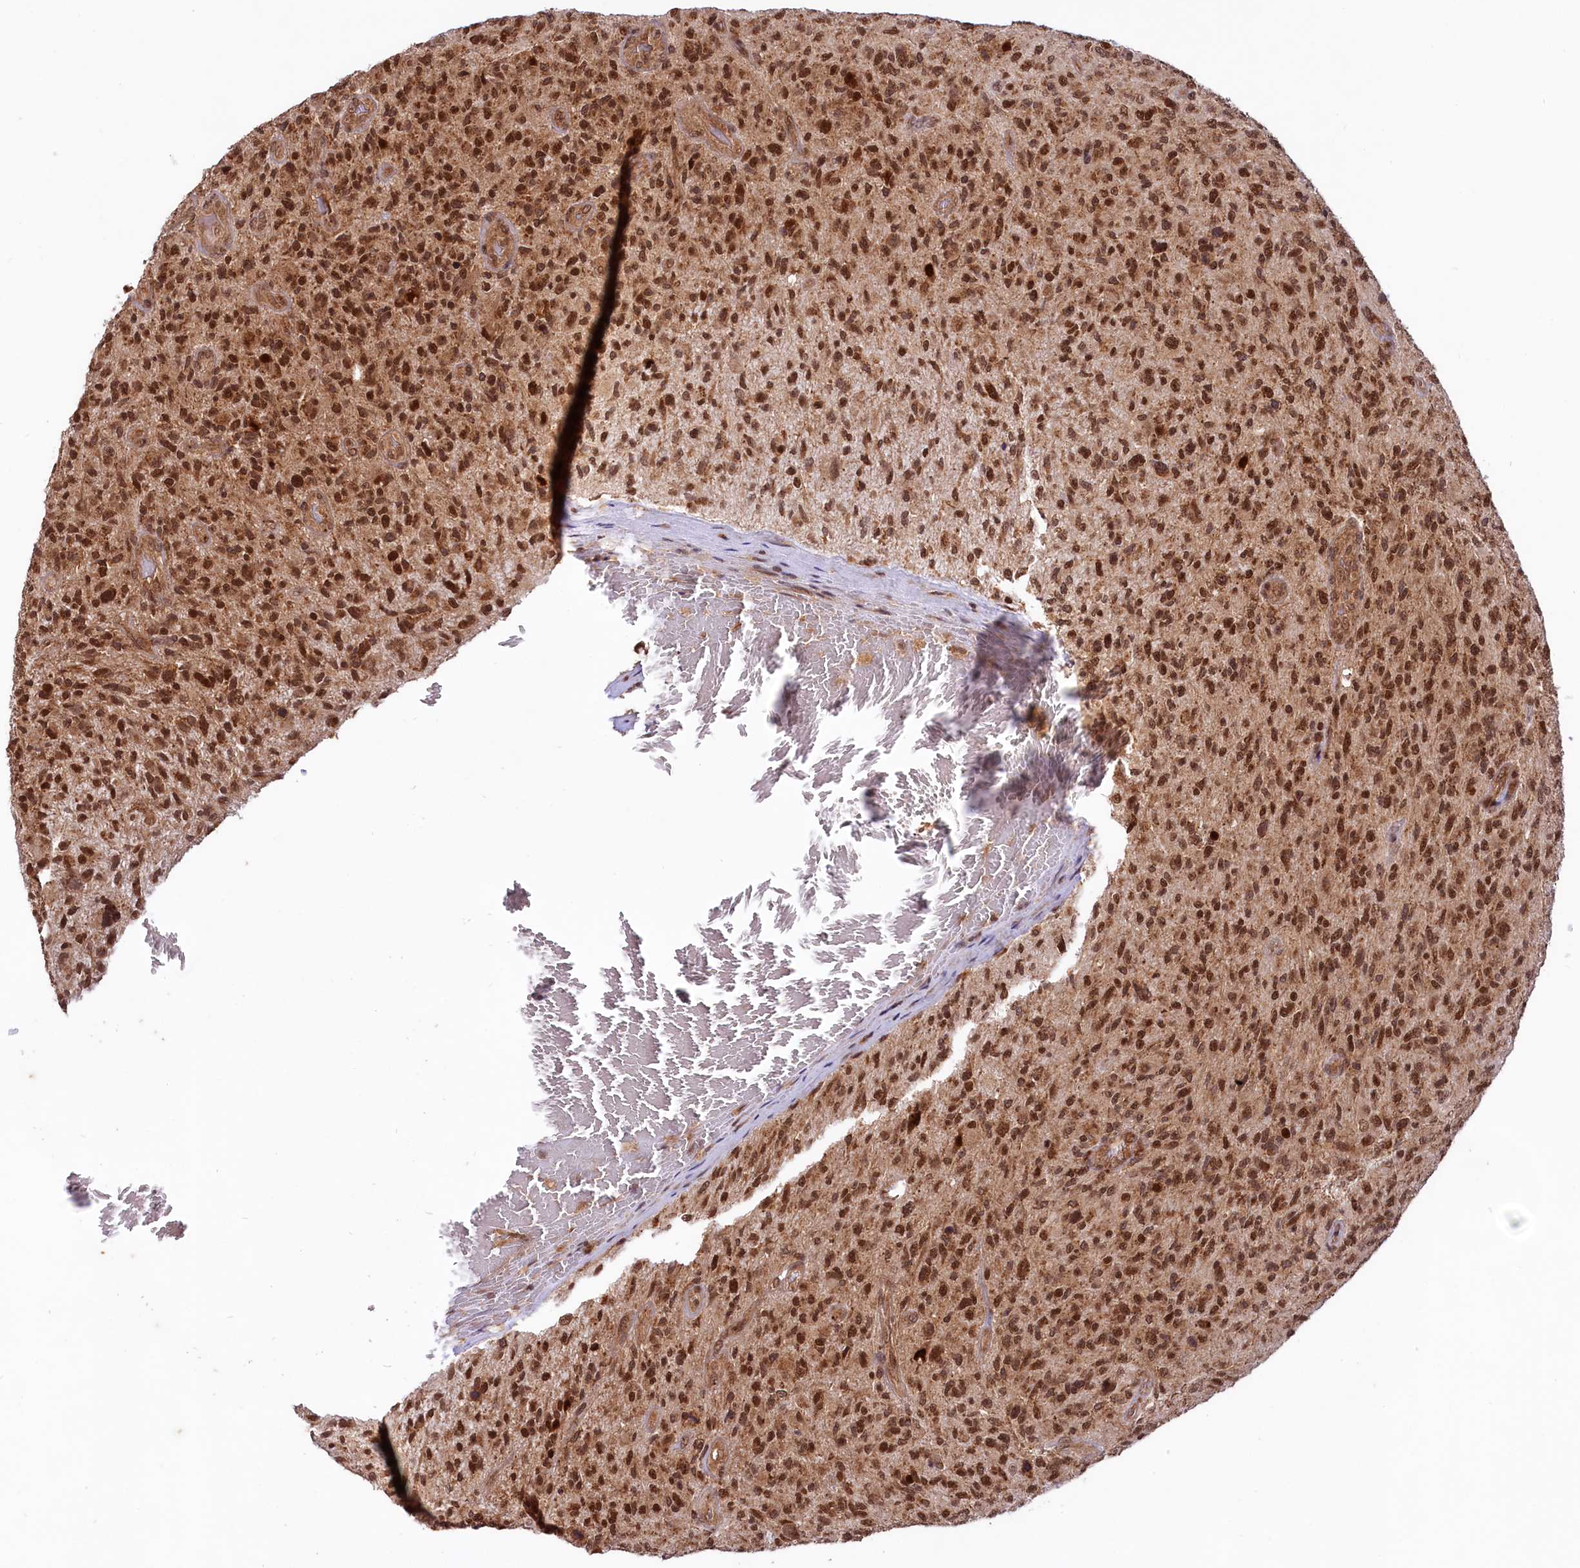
{"staining": {"intensity": "strong", "quantity": ">75%", "location": "cytoplasmic/membranous,nuclear"}, "tissue": "glioma", "cell_type": "Tumor cells", "image_type": "cancer", "snomed": [{"axis": "morphology", "description": "Glioma, malignant, High grade"}, {"axis": "topography", "description": "Brain"}], "caption": "Immunohistochemistry micrograph of human glioma stained for a protein (brown), which displays high levels of strong cytoplasmic/membranous and nuclear expression in approximately >75% of tumor cells.", "gene": "UBE3A", "patient": {"sex": "male", "age": 47}}